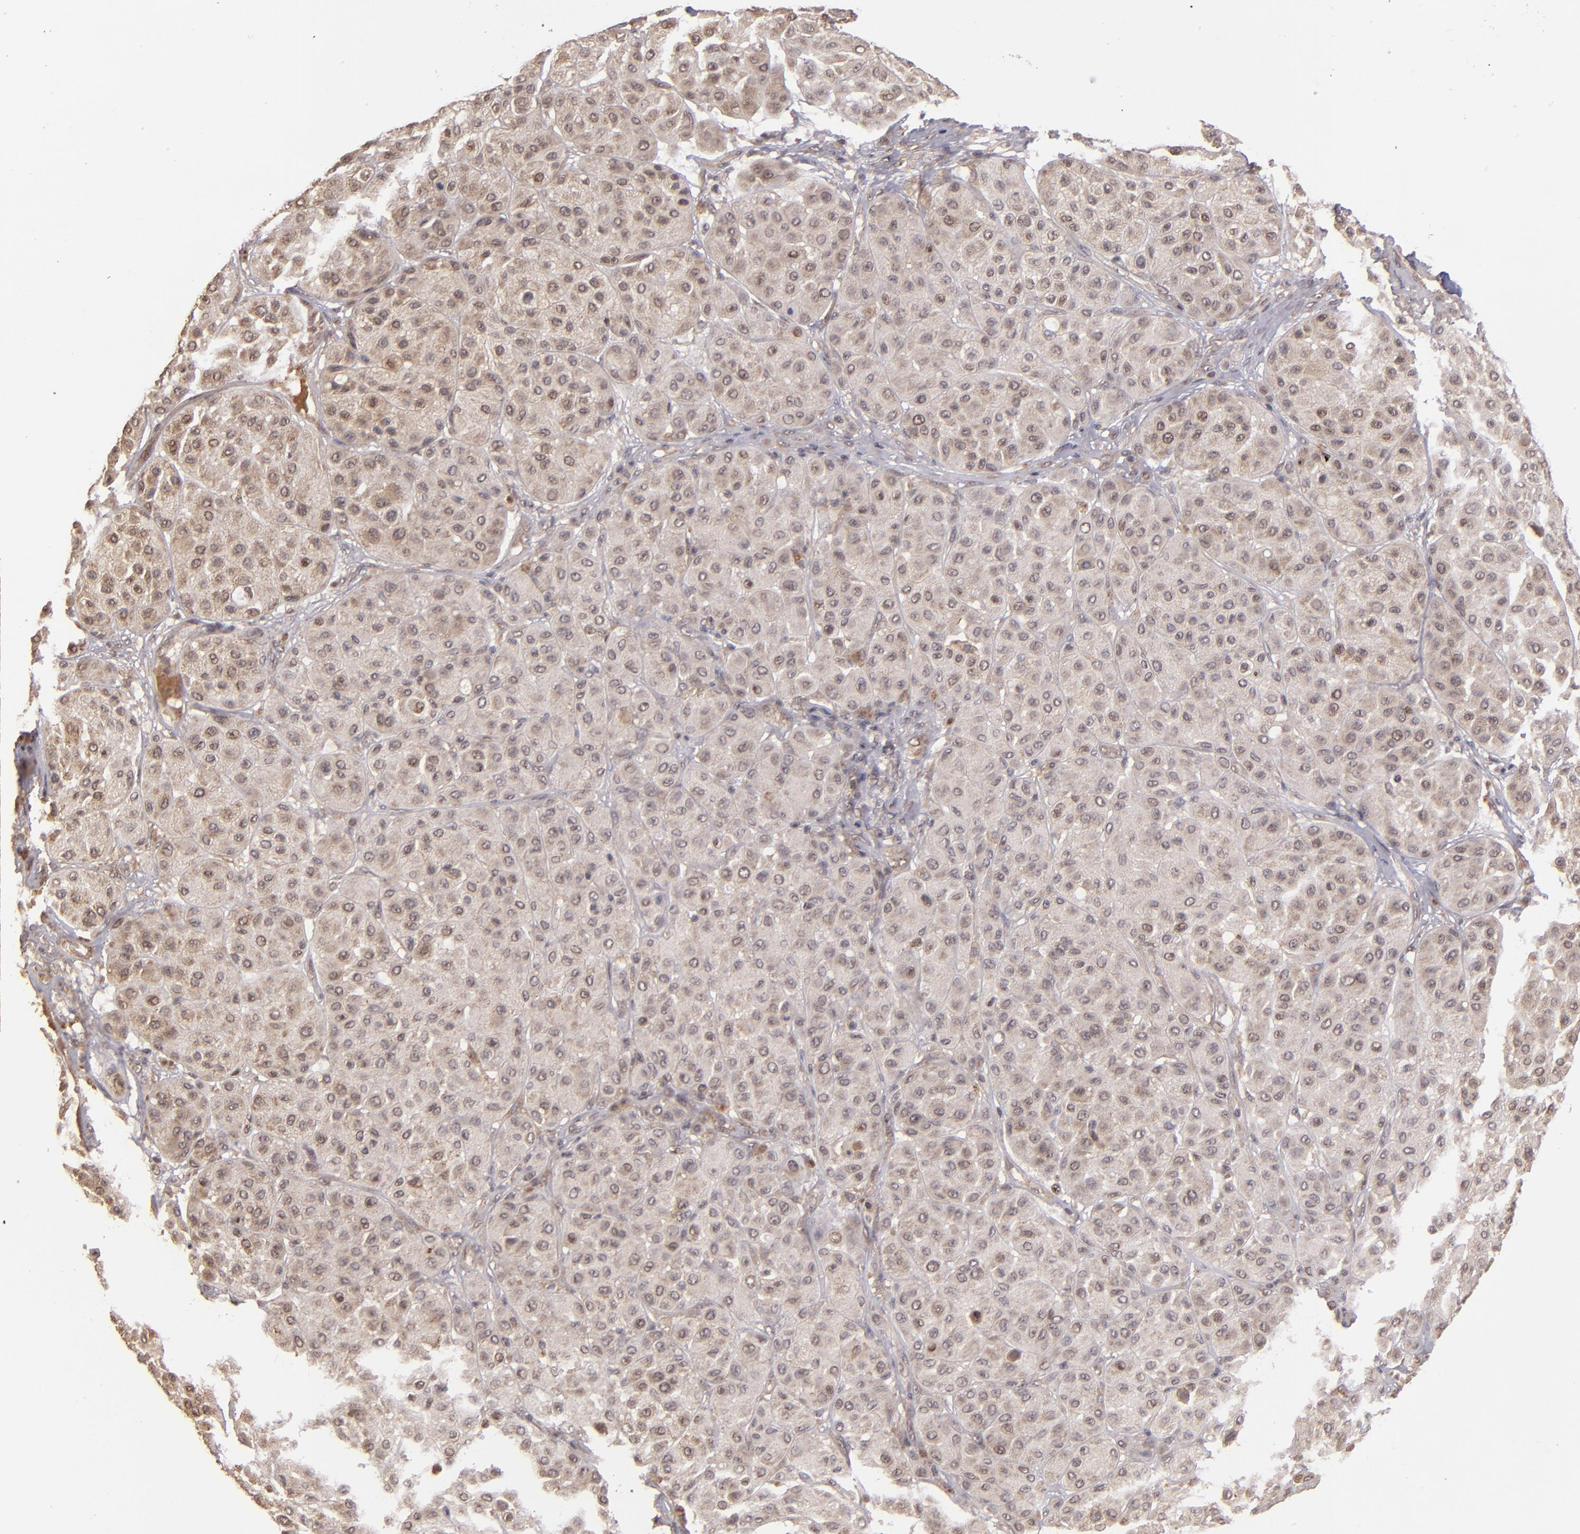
{"staining": {"intensity": "weak", "quantity": ">75%", "location": "cytoplasmic/membranous,nuclear"}, "tissue": "melanoma", "cell_type": "Tumor cells", "image_type": "cancer", "snomed": [{"axis": "morphology", "description": "Normal tissue, NOS"}, {"axis": "morphology", "description": "Malignant melanoma, Metastatic site"}, {"axis": "topography", "description": "Skin"}], "caption": "This is an image of IHC staining of melanoma, which shows weak positivity in the cytoplasmic/membranous and nuclear of tumor cells.", "gene": "ABHD12B", "patient": {"sex": "male", "age": 41}}